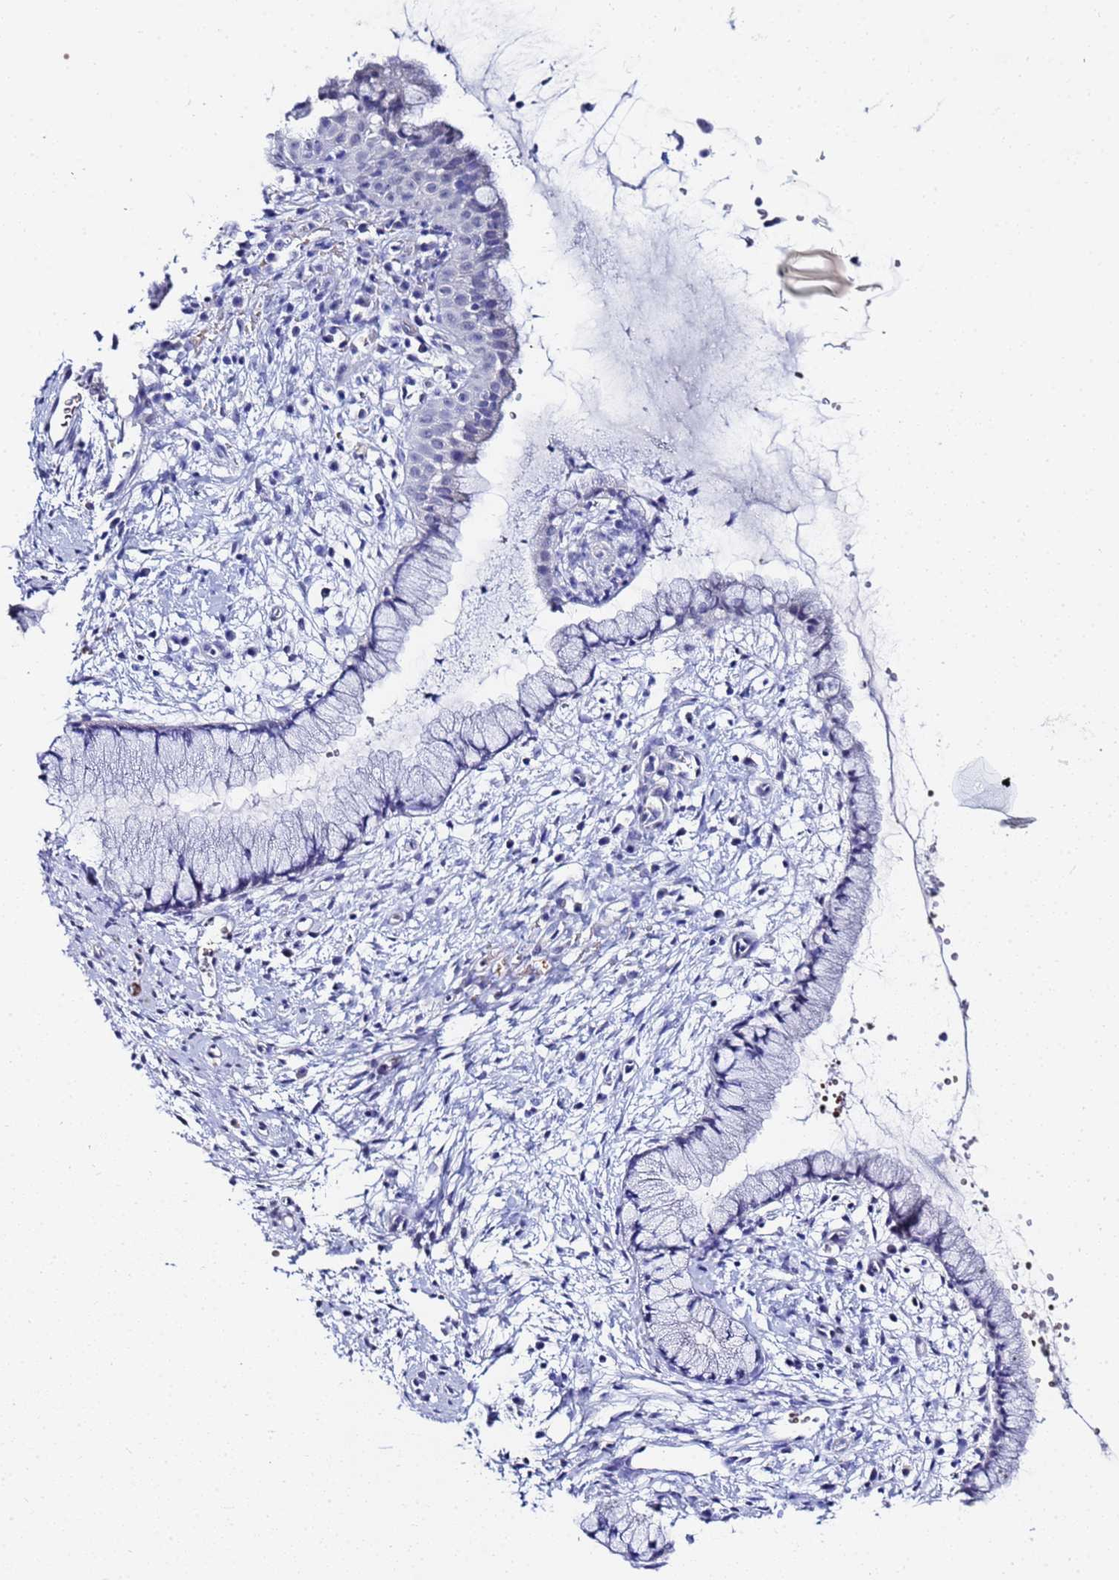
{"staining": {"intensity": "negative", "quantity": "none", "location": "none"}, "tissue": "cervix", "cell_type": "Glandular cells", "image_type": "normal", "snomed": [{"axis": "morphology", "description": "Normal tissue, NOS"}, {"axis": "topography", "description": "Cervix"}], "caption": "Immunohistochemical staining of unremarkable human cervix exhibits no significant staining in glandular cells. (DAB (3,3'-diaminobenzidine) immunohistochemistry (IHC) visualized using brightfield microscopy, high magnification).", "gene": "ZNF26", "patient": {"sex": "female", "age": 42}}